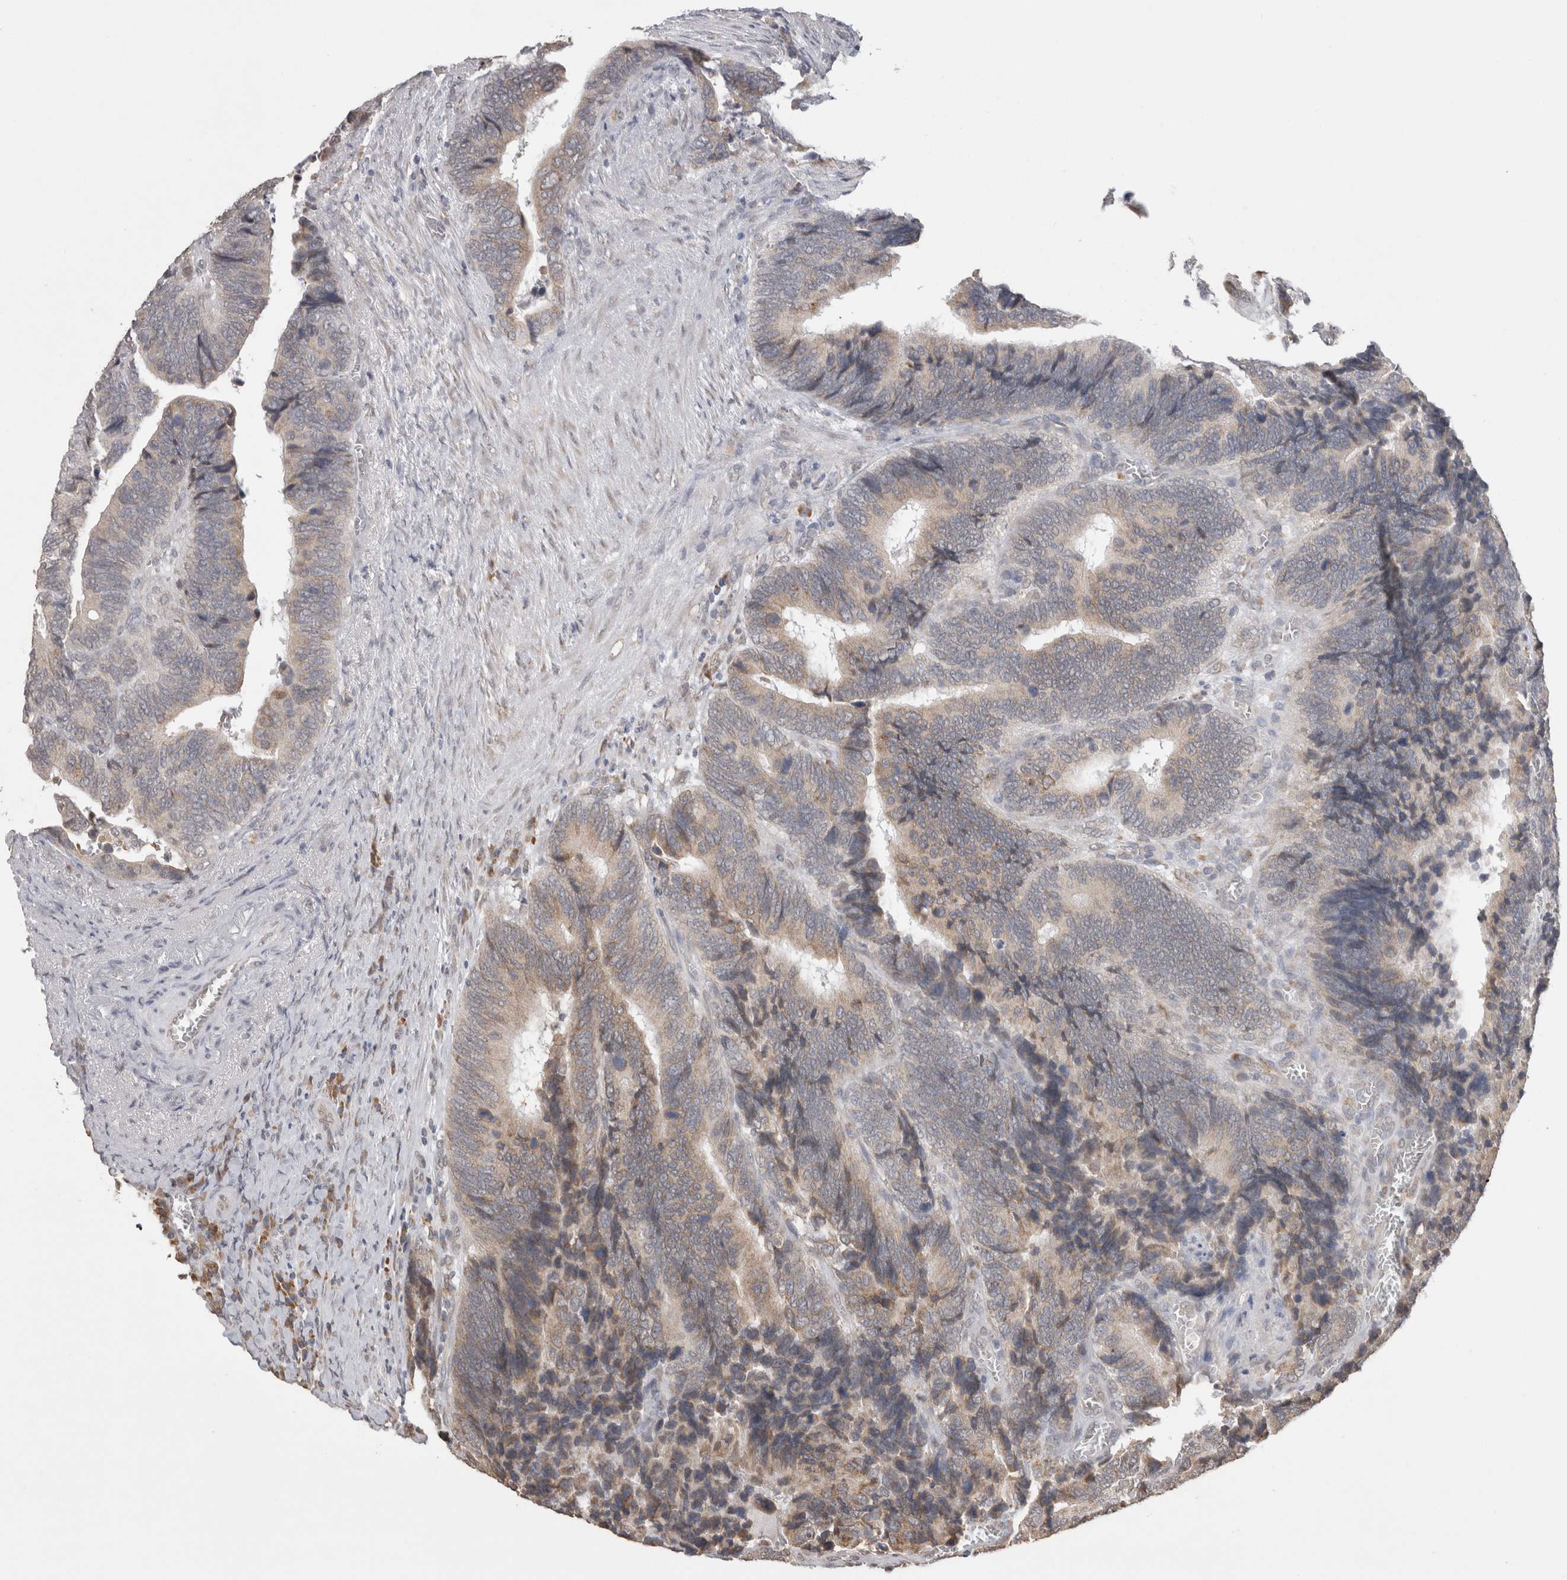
{"staining": {"intensity": "moderate", "quantity": "25%-75%", "location": "cytoplasmic/membranous"}, "tissue": "colorectal cancer", "cell_type": "Tumor cells", "image_type": "cancer", "snomed": [{"axis": "morphology", "description": "Adenocarcinoma, NOS"}, {"axis": "topography", "description": "Colon"}], "caption": "A brown stain shows moderate cytoplasmic/membranous expression of a protein in human colorectal adenocarcinoma tumor cells. (DAB (3,3'-diaminobenzidine) IHC, brown staining for protein, blue staining for nuclei).", "gene": "NOMO1", "patient": {"sex": "male", "age": 72}}